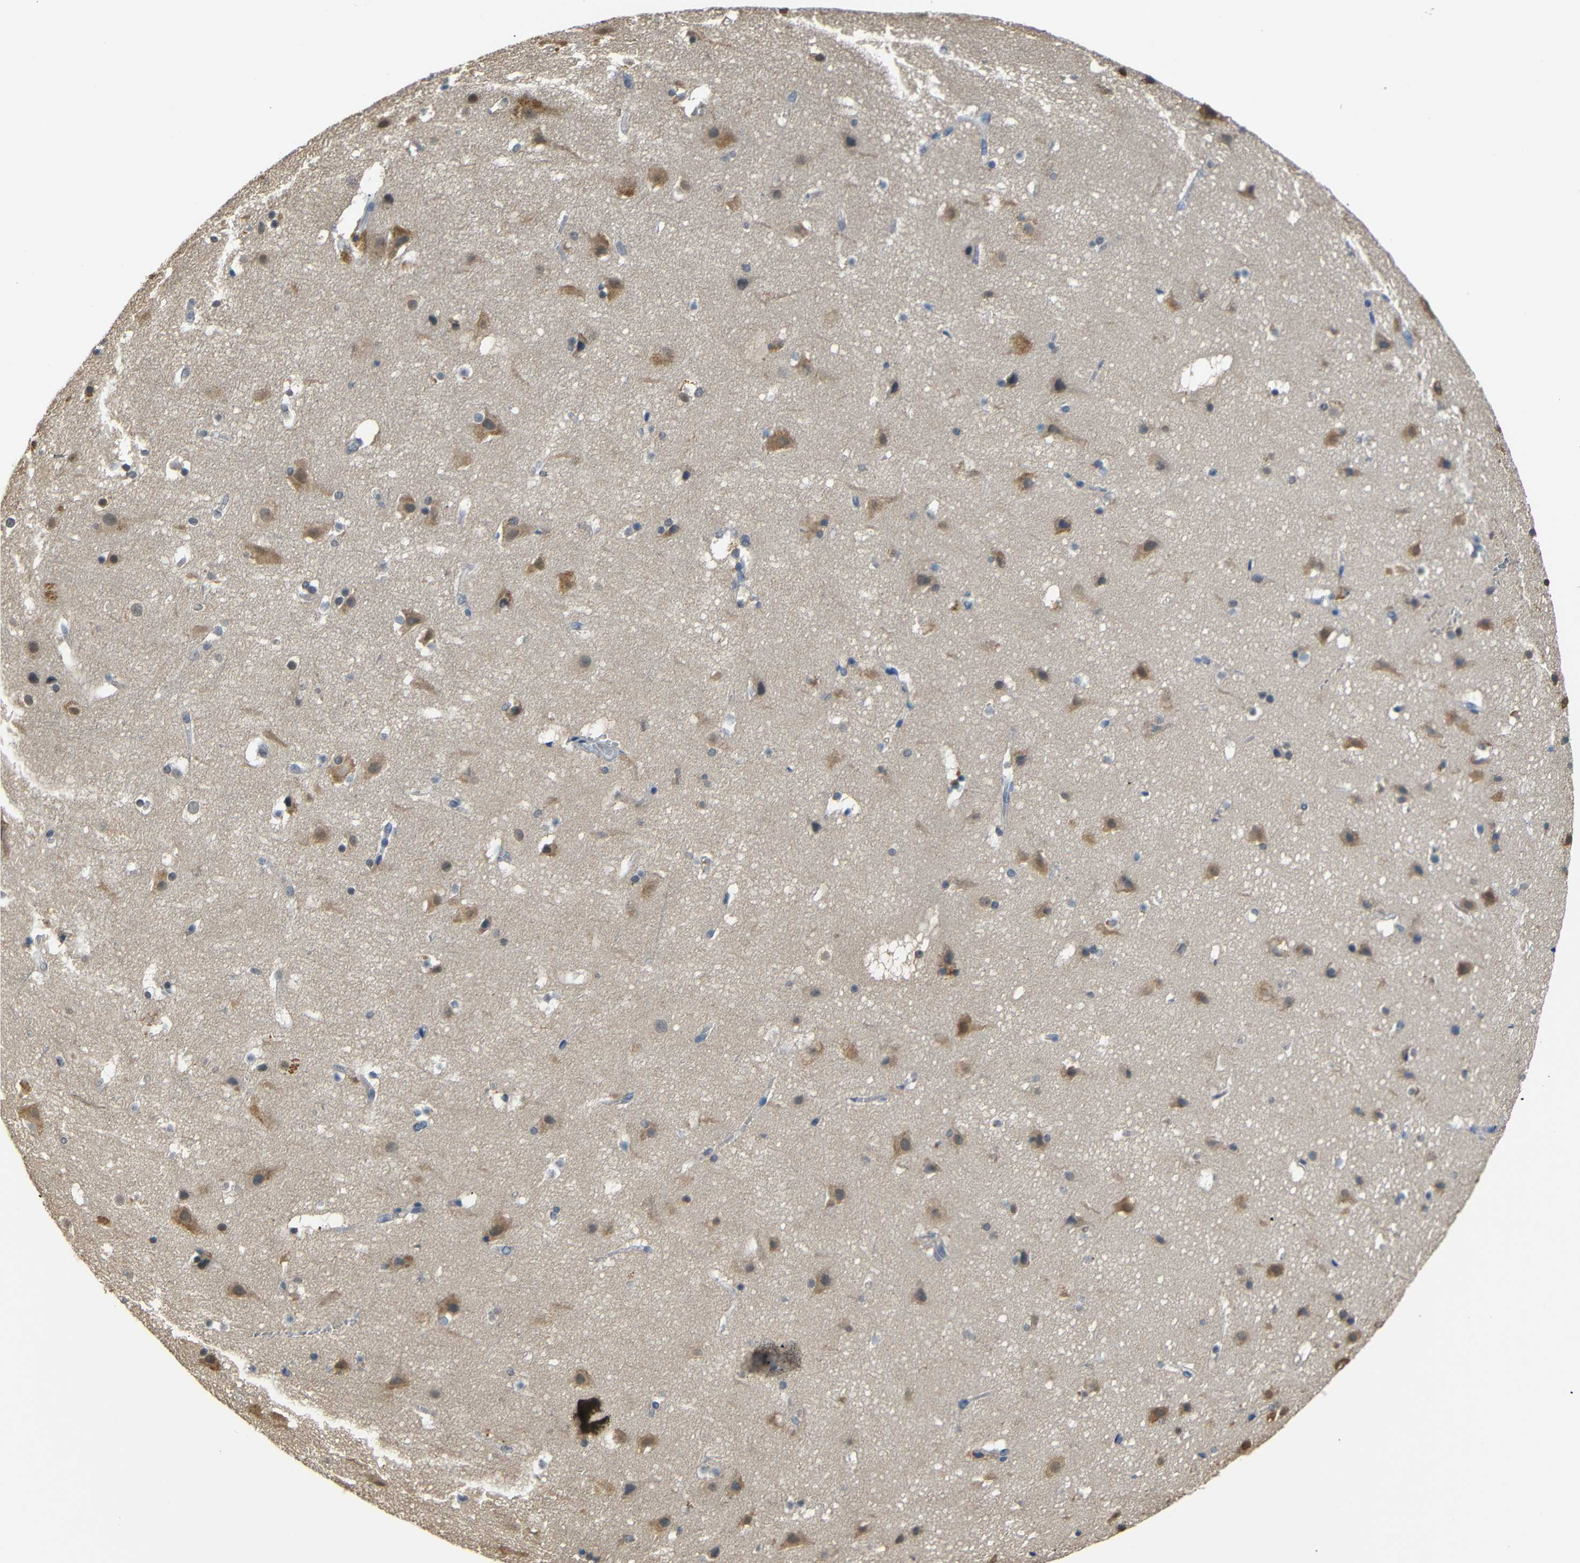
{"staining": {"intensity": "negative", "quantity": "none", "location": "none"}, "tissue": "cerebral cortex", "cell_type": "Endothelial cells", "image_type": "normal", "snomed": [{"axis": "morphology", "description": "Normal tissue, NOS"}, {"axis": "topography", "description": "Cerebral cortex"}], "caption": "High power microscopy image of an immunohistochemistry (IHC) image of benign cerebral cortex, revealing no significant expression in endothelial cells.", "gene": "SFN", "patient": {"sex": "male", "age": 45}}